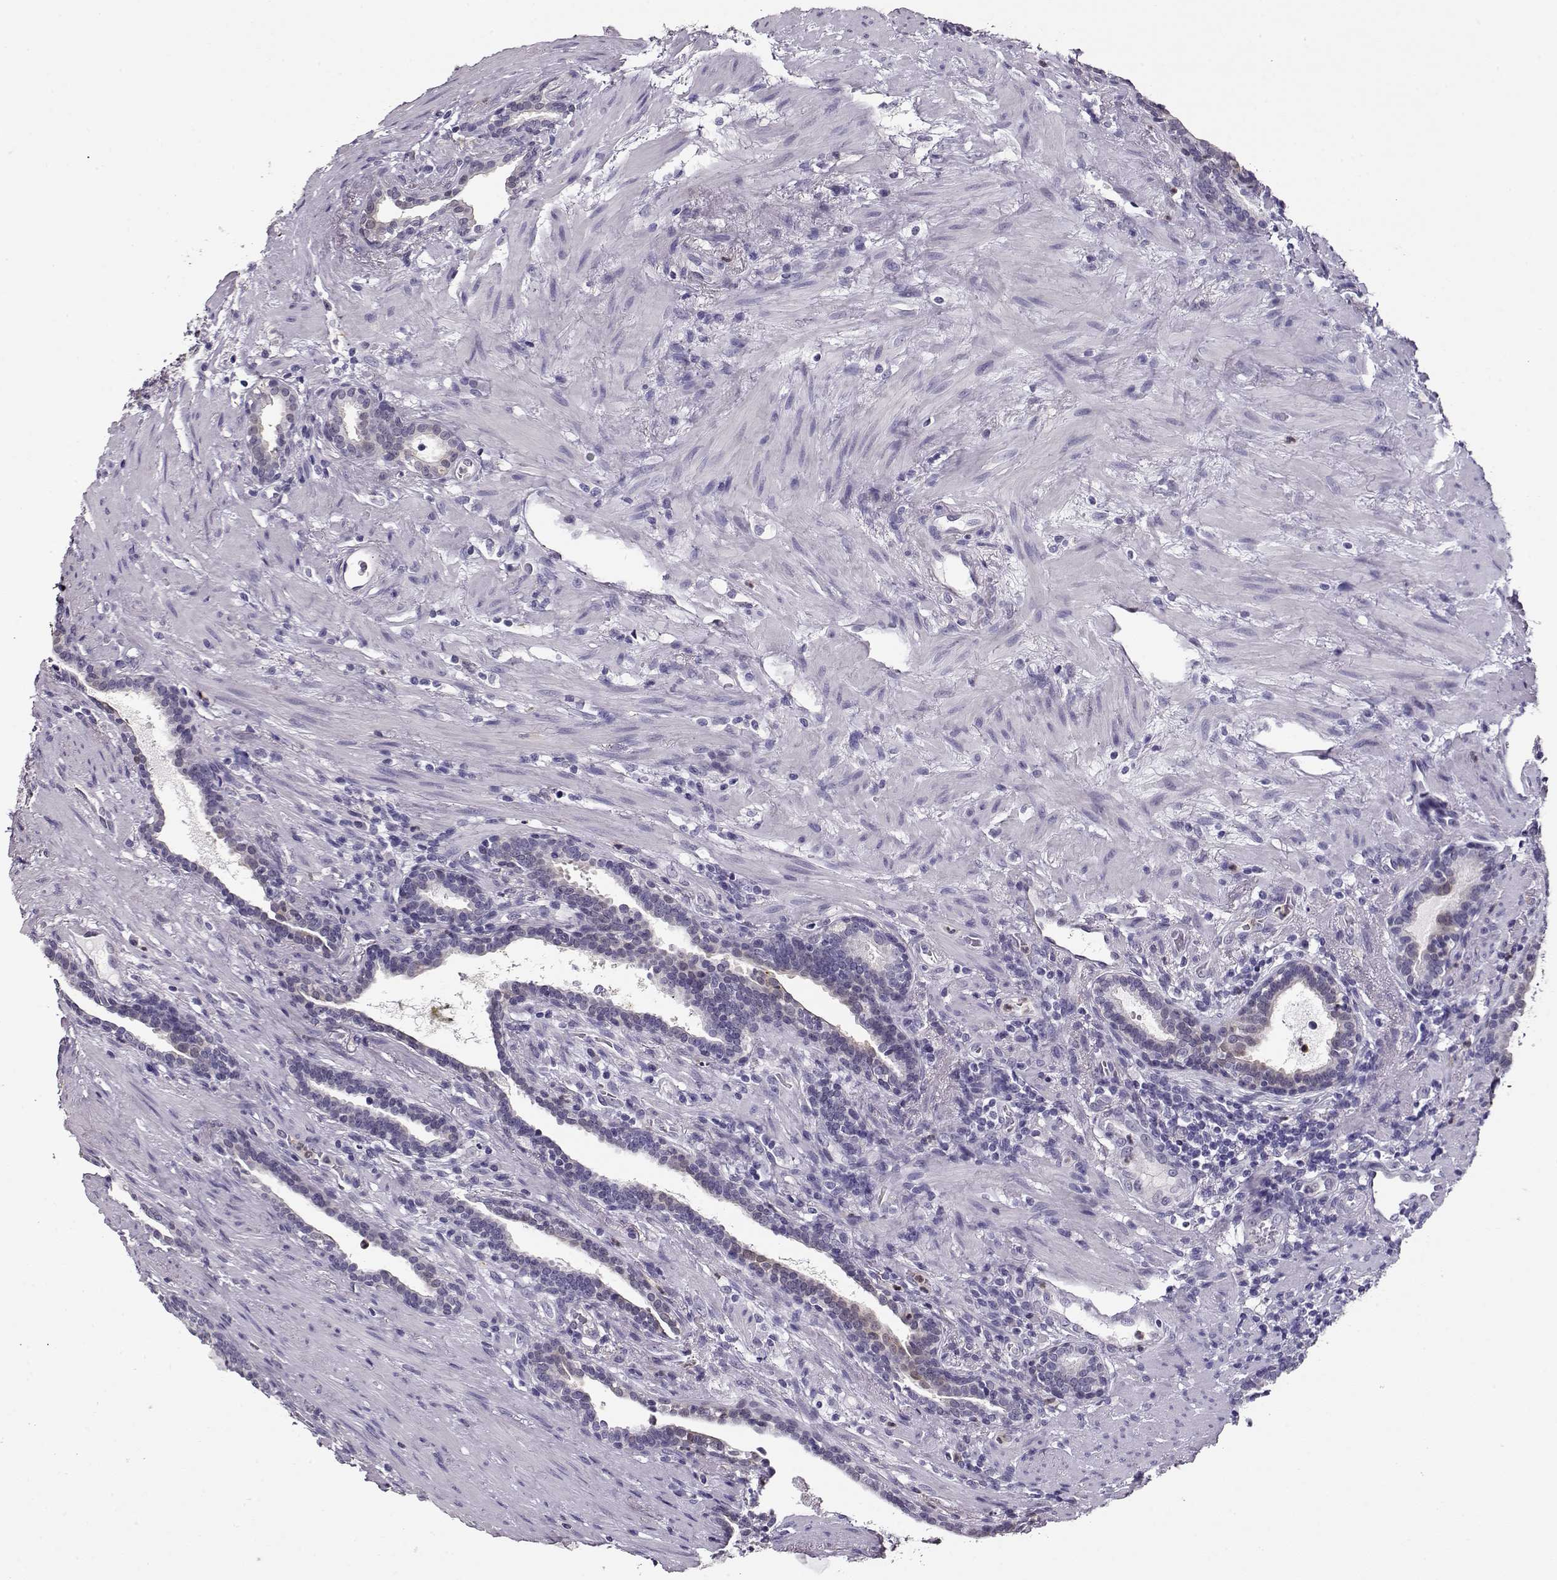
{"staining": {"intensity": "negative", "quantity": "none", "location": "none"}, "tissue": "prostate cancer", "cell_type": "Tumor cells", "image_type": "cancer", "snomed": [{"axis": "morphology", "description": "Adenocarcinoma, NOS"}, {"axis": "topography", "description": "Prostate"}], "caption": "Human prostate cancer stained for a protein using IHC reveals no expression in tumor cells.", "gene": "CCR8", "patient": {"sex": "male", "age": 66}}